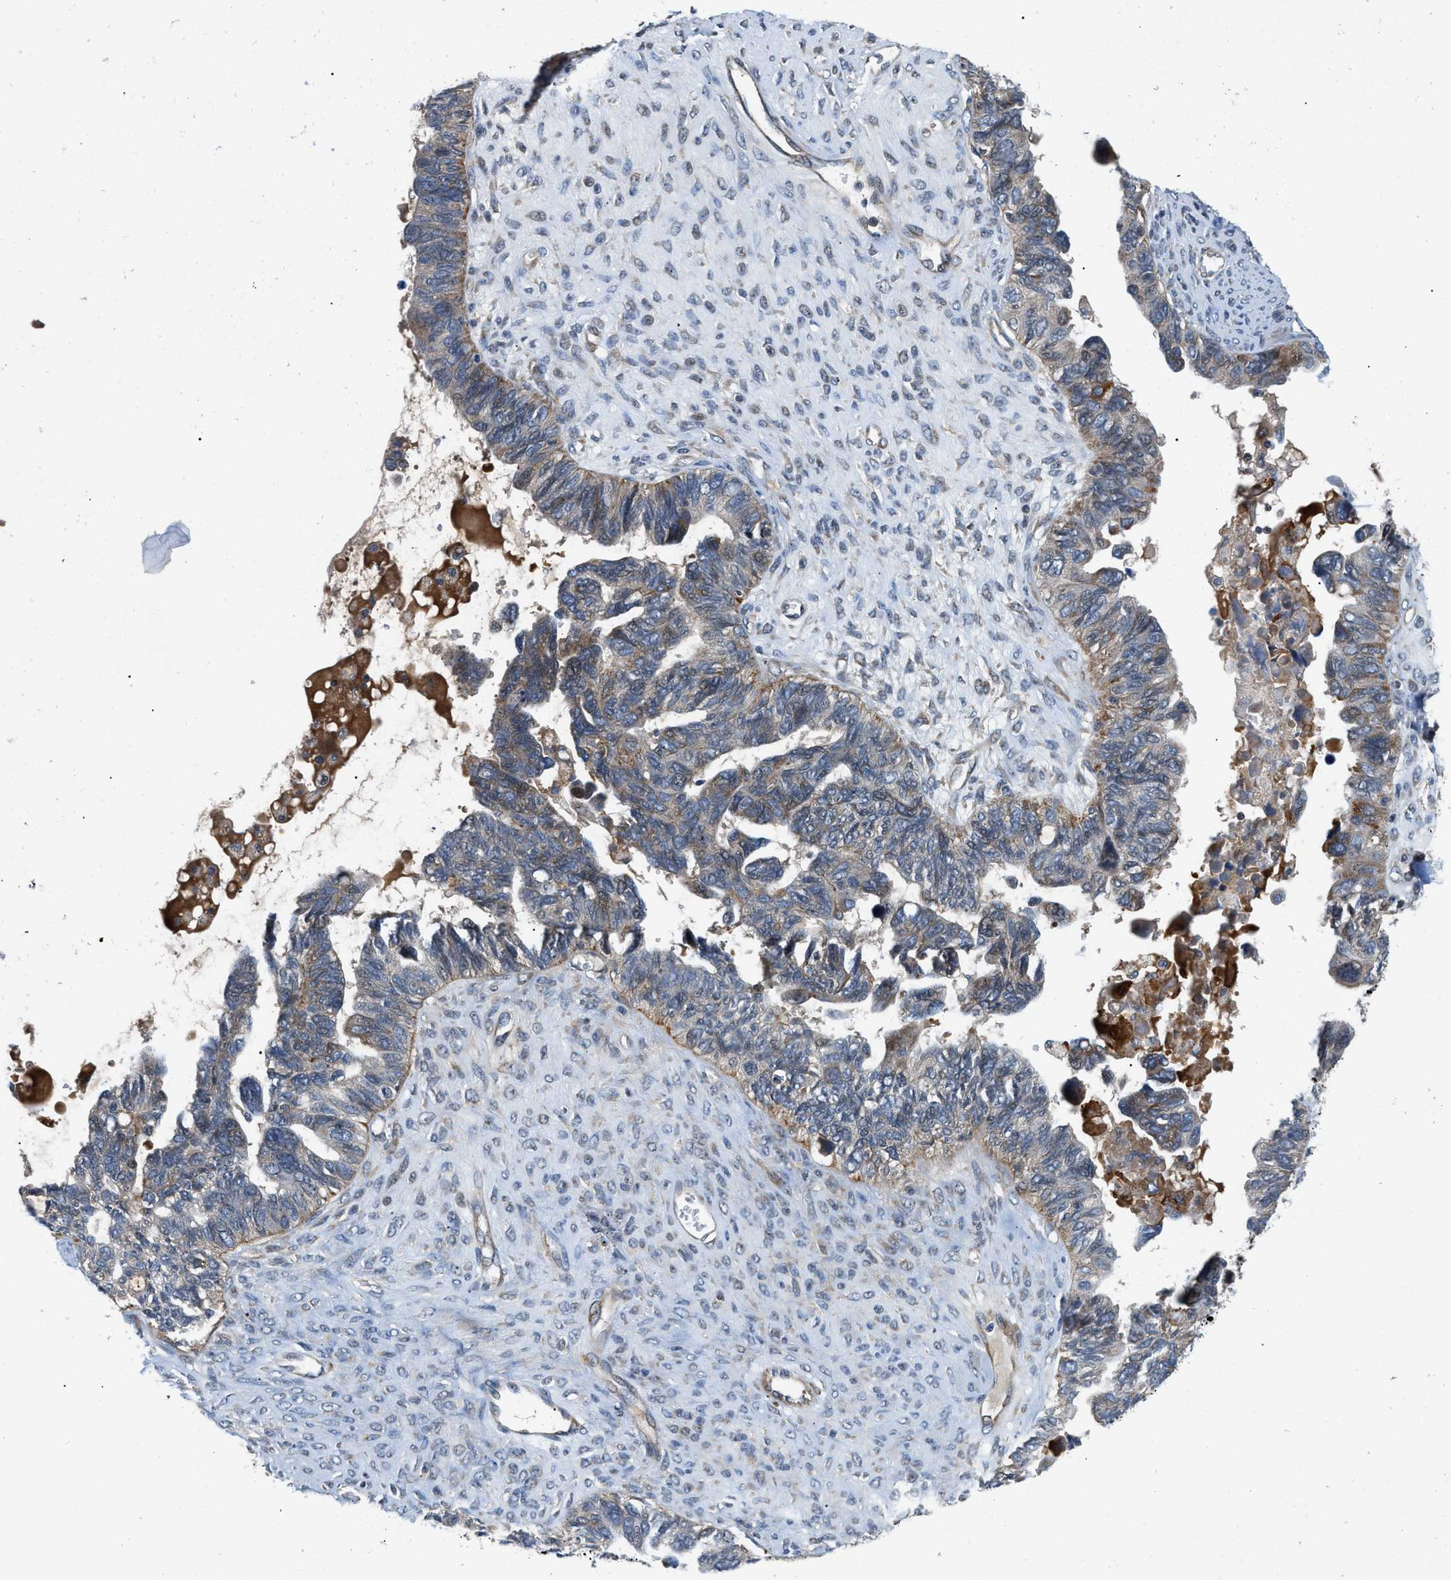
{"staining": {"intensity": "moderate", "quantity": "<25%", "location": "cytoplasmic/membranous"}, "tissue": "ovarian cancer", "cell_type": "Tumor cells", "image_type": "cancer", "snomed": [{"axis": "morphology", "description": "Cystadenocarcinoma, serous, NOS"}, {"axis": "topography", "description": "Ovary"}], "caption": "DAB immunohistochemical staining of ovarian cancer (serous cystadenocarcinoma) displays moderate cytoplasmic/membranous protein positivity in approximately <25% of tumor cells. (DAB = brown stain, brightfield microscopy at high magnification).", "gene": "ZNF599", "patient": {"sex": "female", "age": 79}}